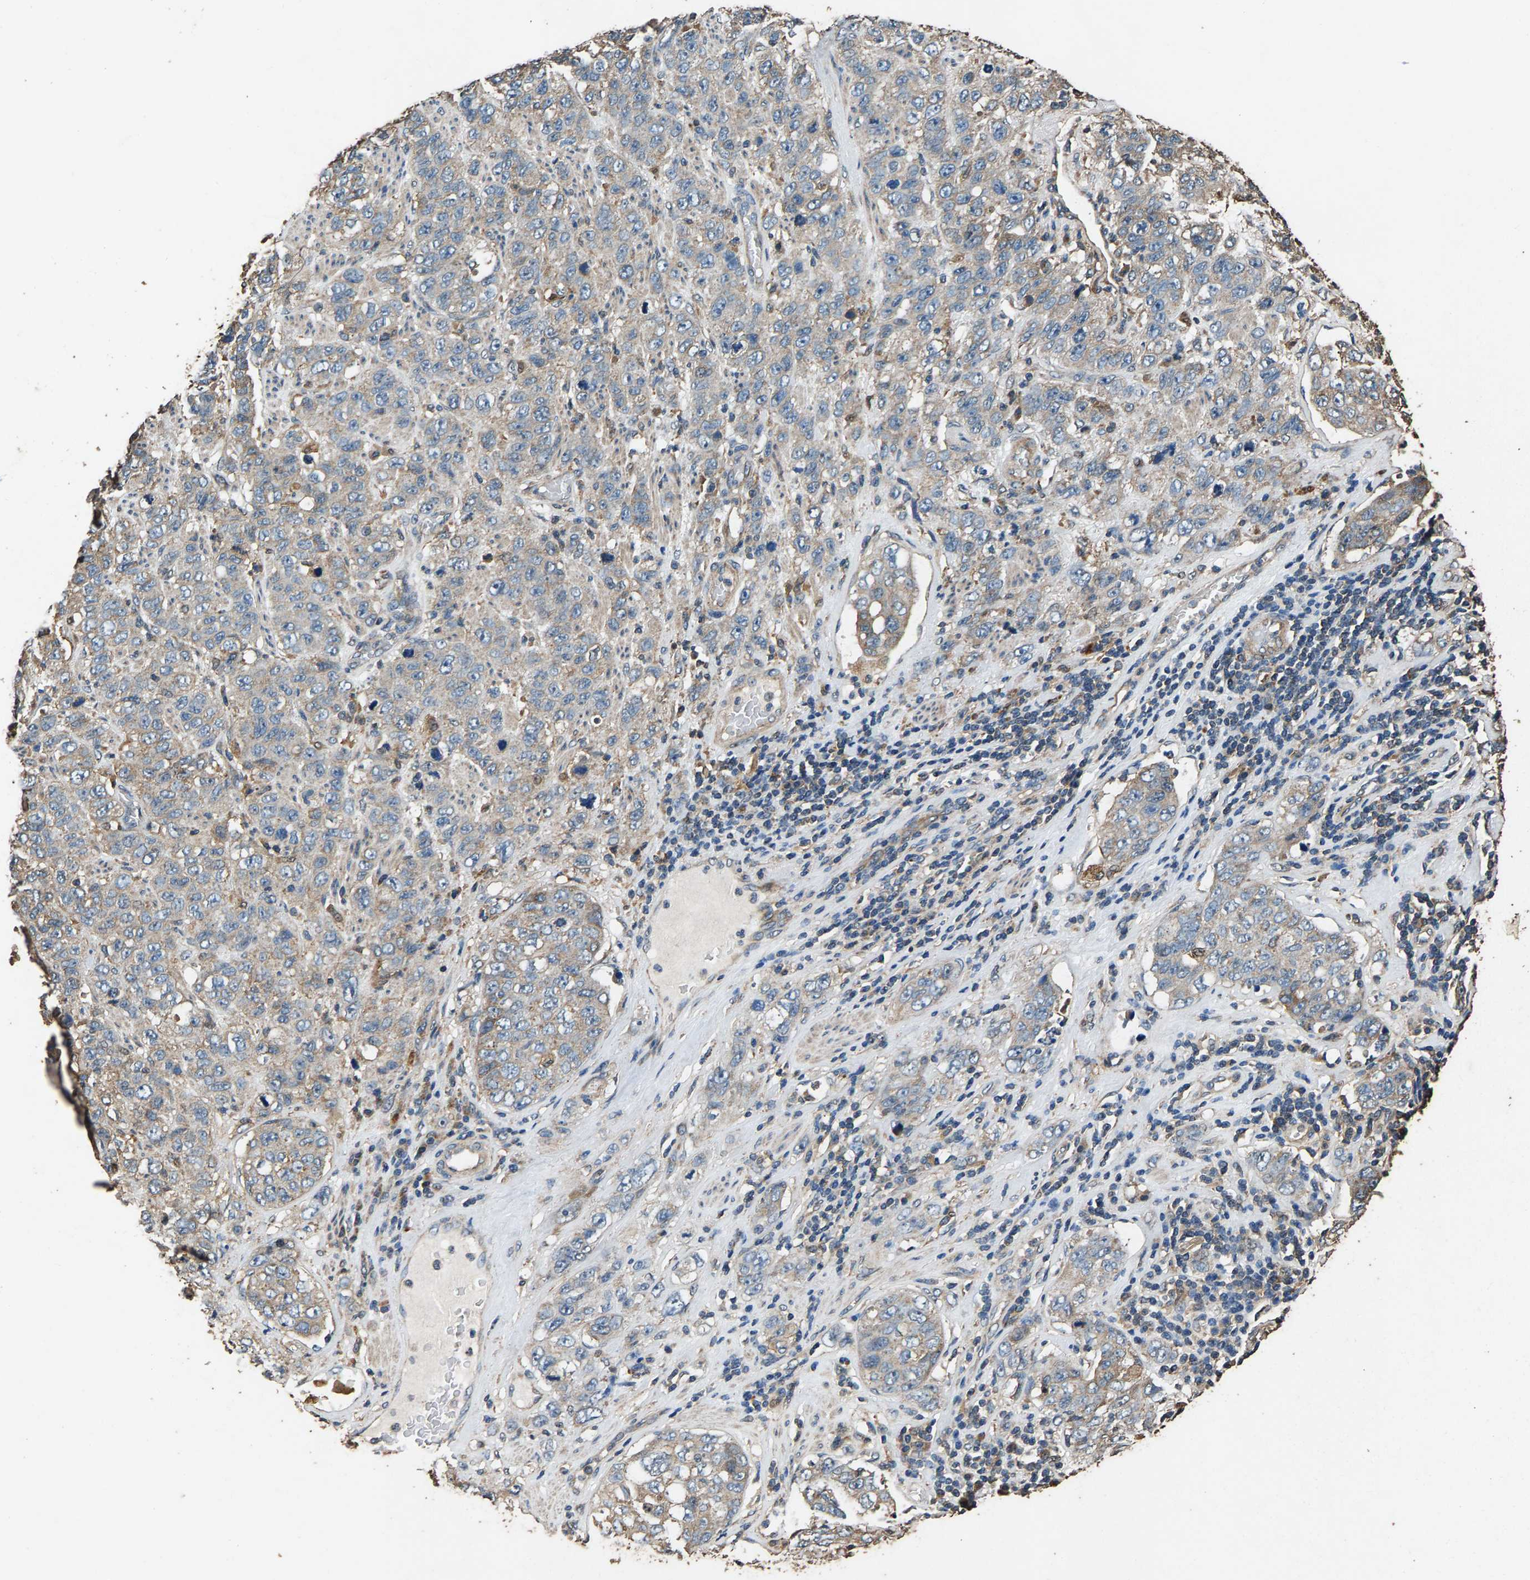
{"staining": {"intensity": "weak", "quantity": "<25%", "location": "cytoplasmic/membranous"}, "tissue": "stomach cancer", "cell_type": "Tumor cells", "image_type": "cancer", "snomed": [{"axis": "morphology", "description": "Adenocarcinoma, NOS"}, {"axis": "topography", "description": "Stomach"}], "caption": "Stomach cancer (adenocarcinoma) stained for a protein using immunohistochemistry reveals no expression tumor cells.", "gene": "MRPL27", "patient": {"sex": "male", "age": 48}}